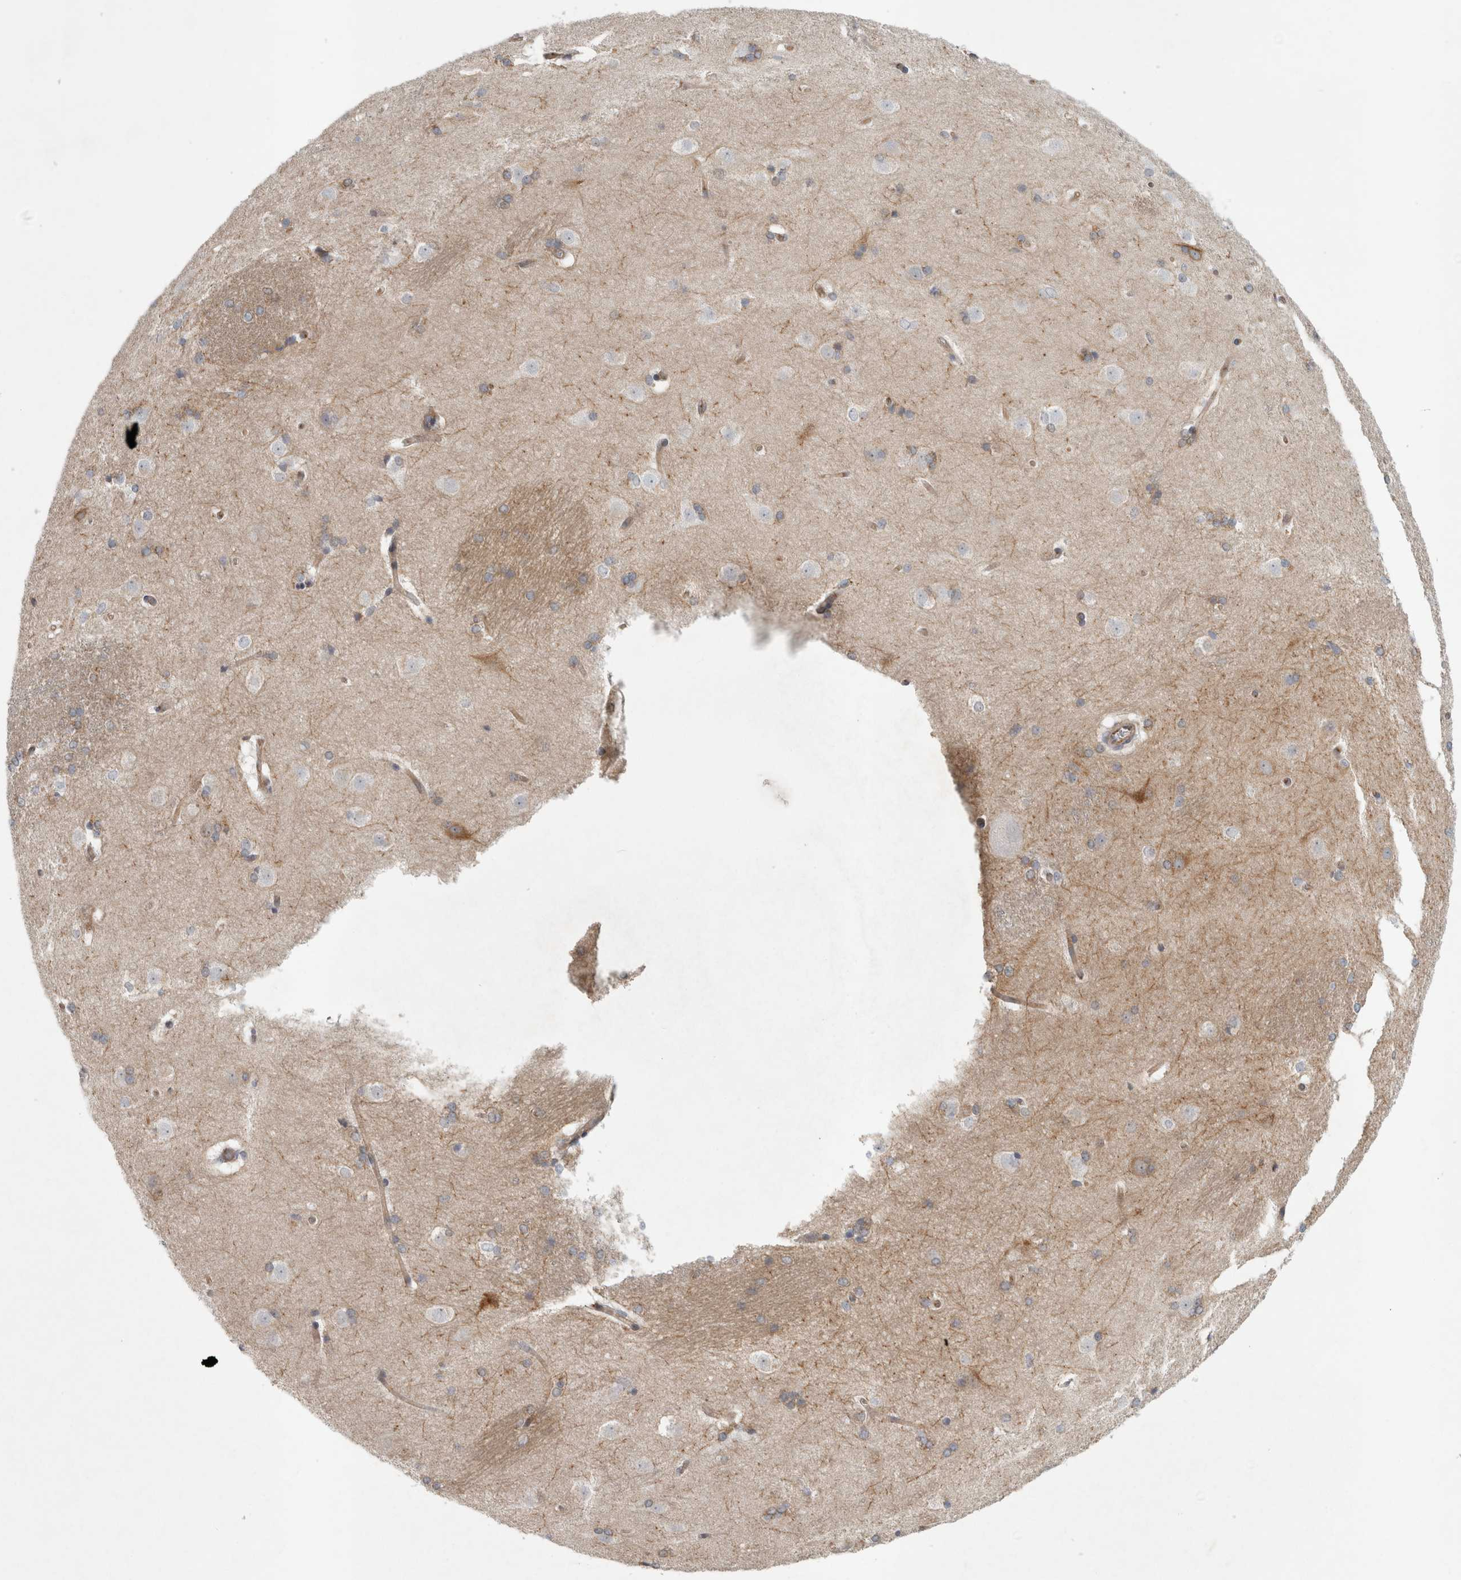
{"staining": {"intensity": "moderate", "quantity": "<25%", "location": "cytoplasmic/membranous"}, "tissue": "caudate", "cell_type": "Glial cells", "image_type": "normal", "snomed": [{"axis": "morphology", "description": "Normal tissue, NOS"}, {"axis": "topography", "description": "Lateral ventricle wall"}], "caption": "Glial cells demonstrate low levels of moderate cytoplasmic/membranous positivity in about <25% of cells in unremarkable caudate.", "gene": "PEX6", "patient": {"sex": "female", "age": 19}}